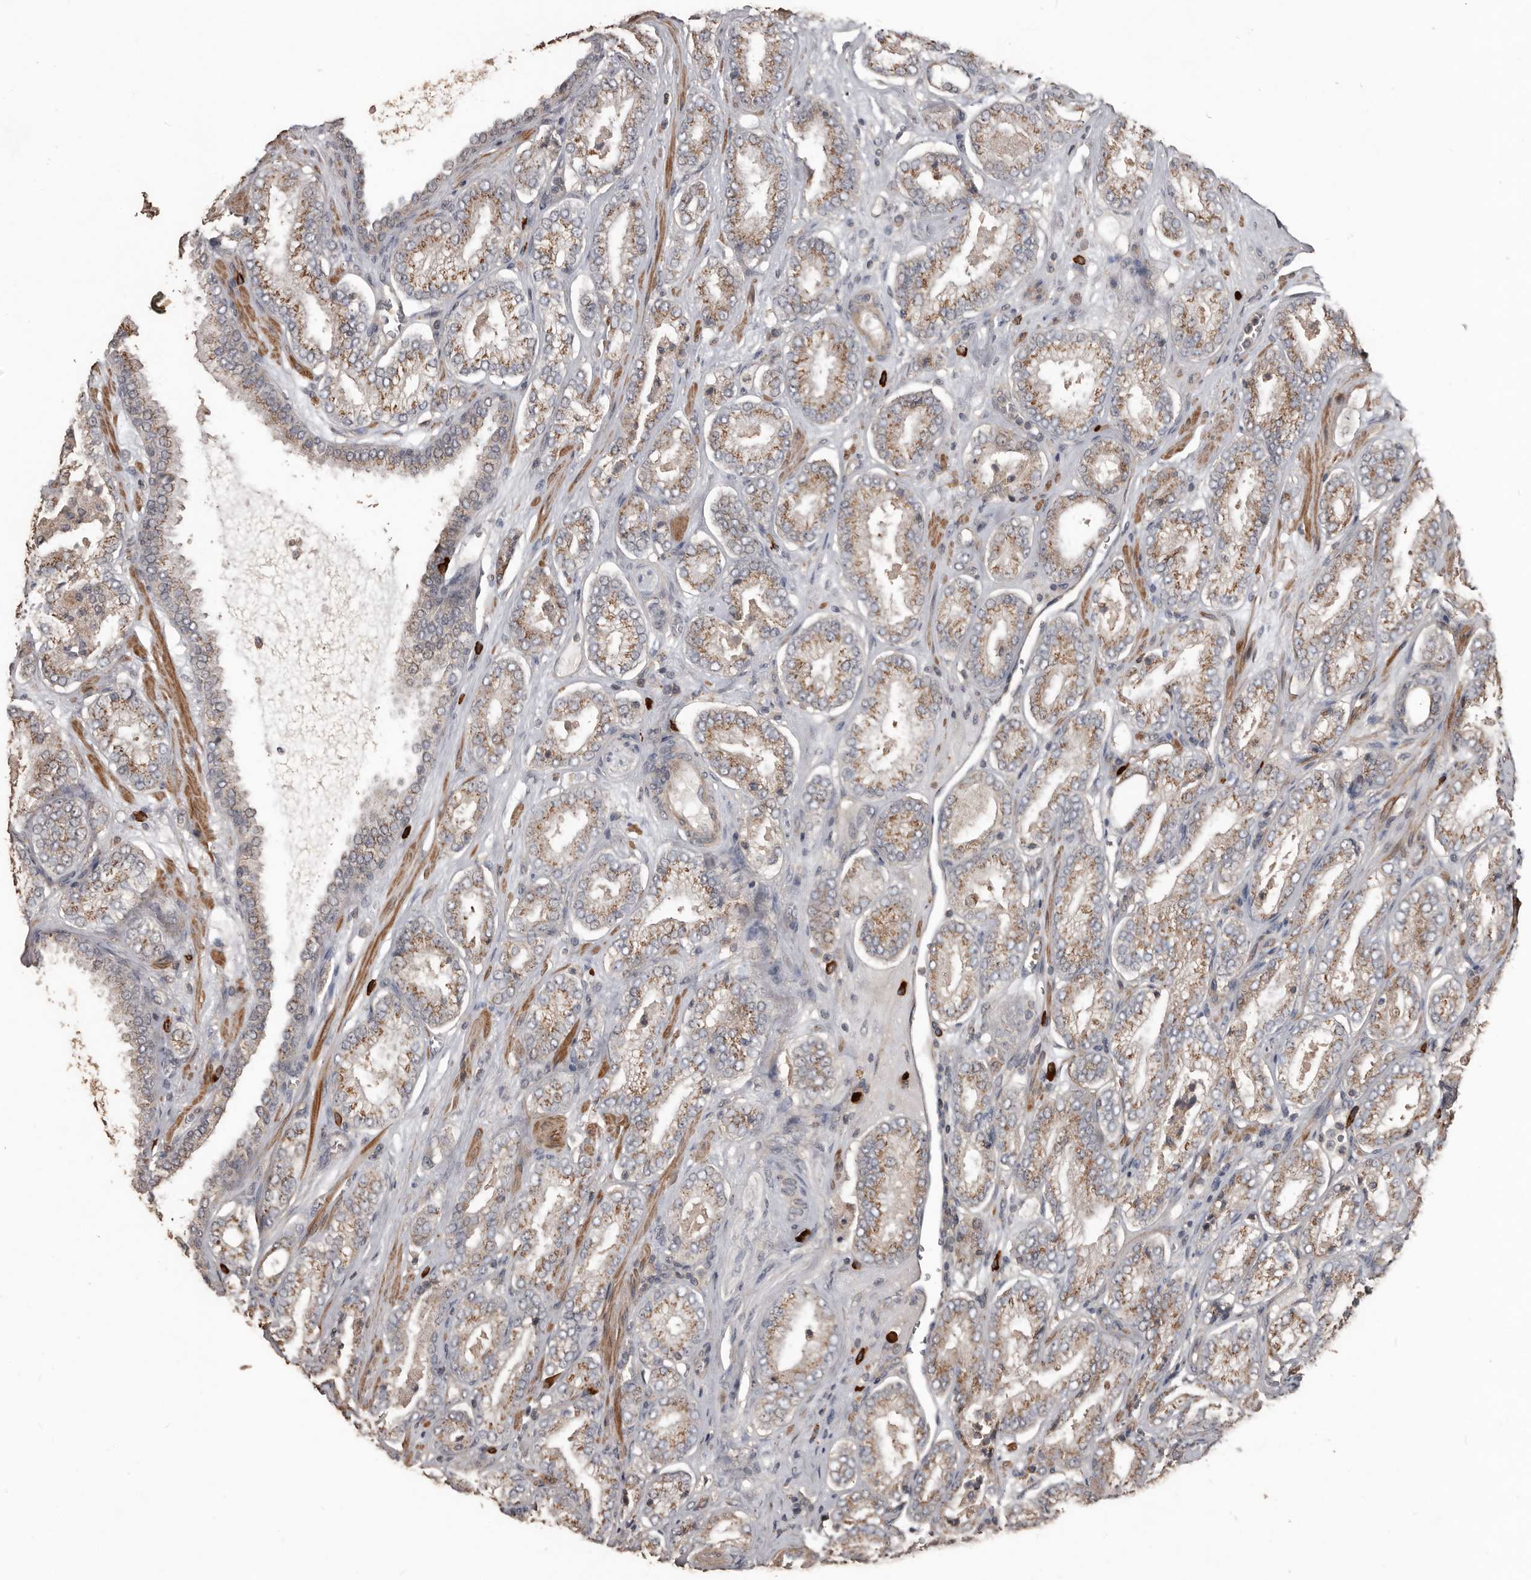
{"staining": {"intensity": "moderate", "quantity": ">75%", "location": "cytoplasmic/membranous"}, "tissue": "prostate cancer", "cell_type": "Tumor cells", "image_type": "cancer", "snomed": [{"axis": "morphology", "description": "Adenocarcinoma, Low grade"}, {"axis": "topography", "description": "Prostate"}], "caption": "Moderate cytoplasmic/membranous expression for a protein is present in approximately >75% of tumor cells of prostate cancer using immunohistochemistry (IHC).", "gene": "BAMBI", "patient": {"sex": "male", "age": 62}}